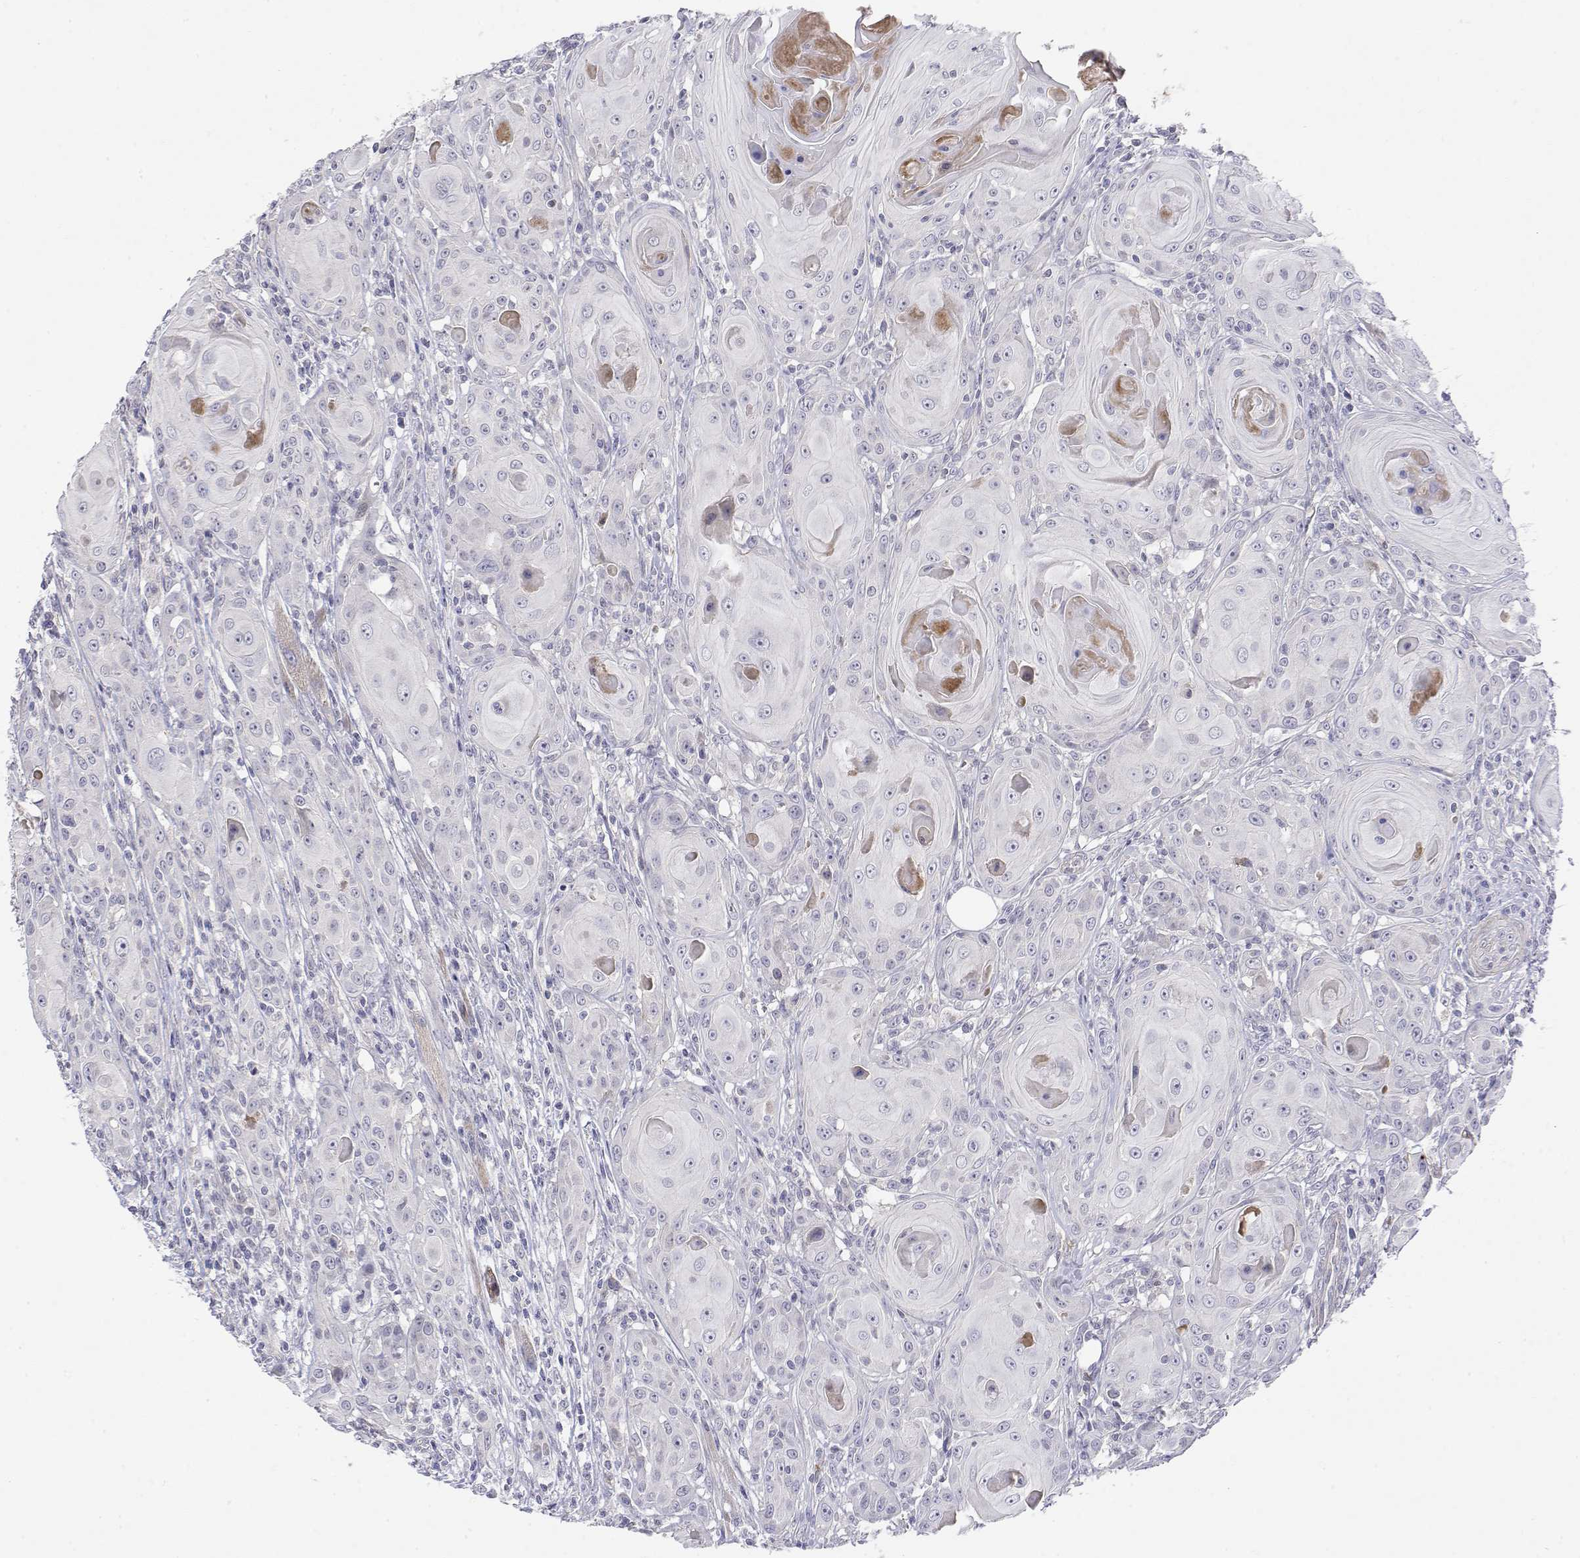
{"staining": {"intensity": "negative", "quantity": "none", "location": "none"}, "tissue": "head and neck cancer", "cell_type": "Tumor cells", "image_type": "cancer", "snomed": [{"axis": "morphology", "description": "Squamous cell carcinoma, NOS"}, {"axis": "topography", "description": "Head-Neck"}], "caption": "Head and neck cancer (squamous cell carcinoma) stained for a protein using IHC shows no expression tumor cells.", "gene": "GGACT", "patient": {"sex": "female", "age": 80}}